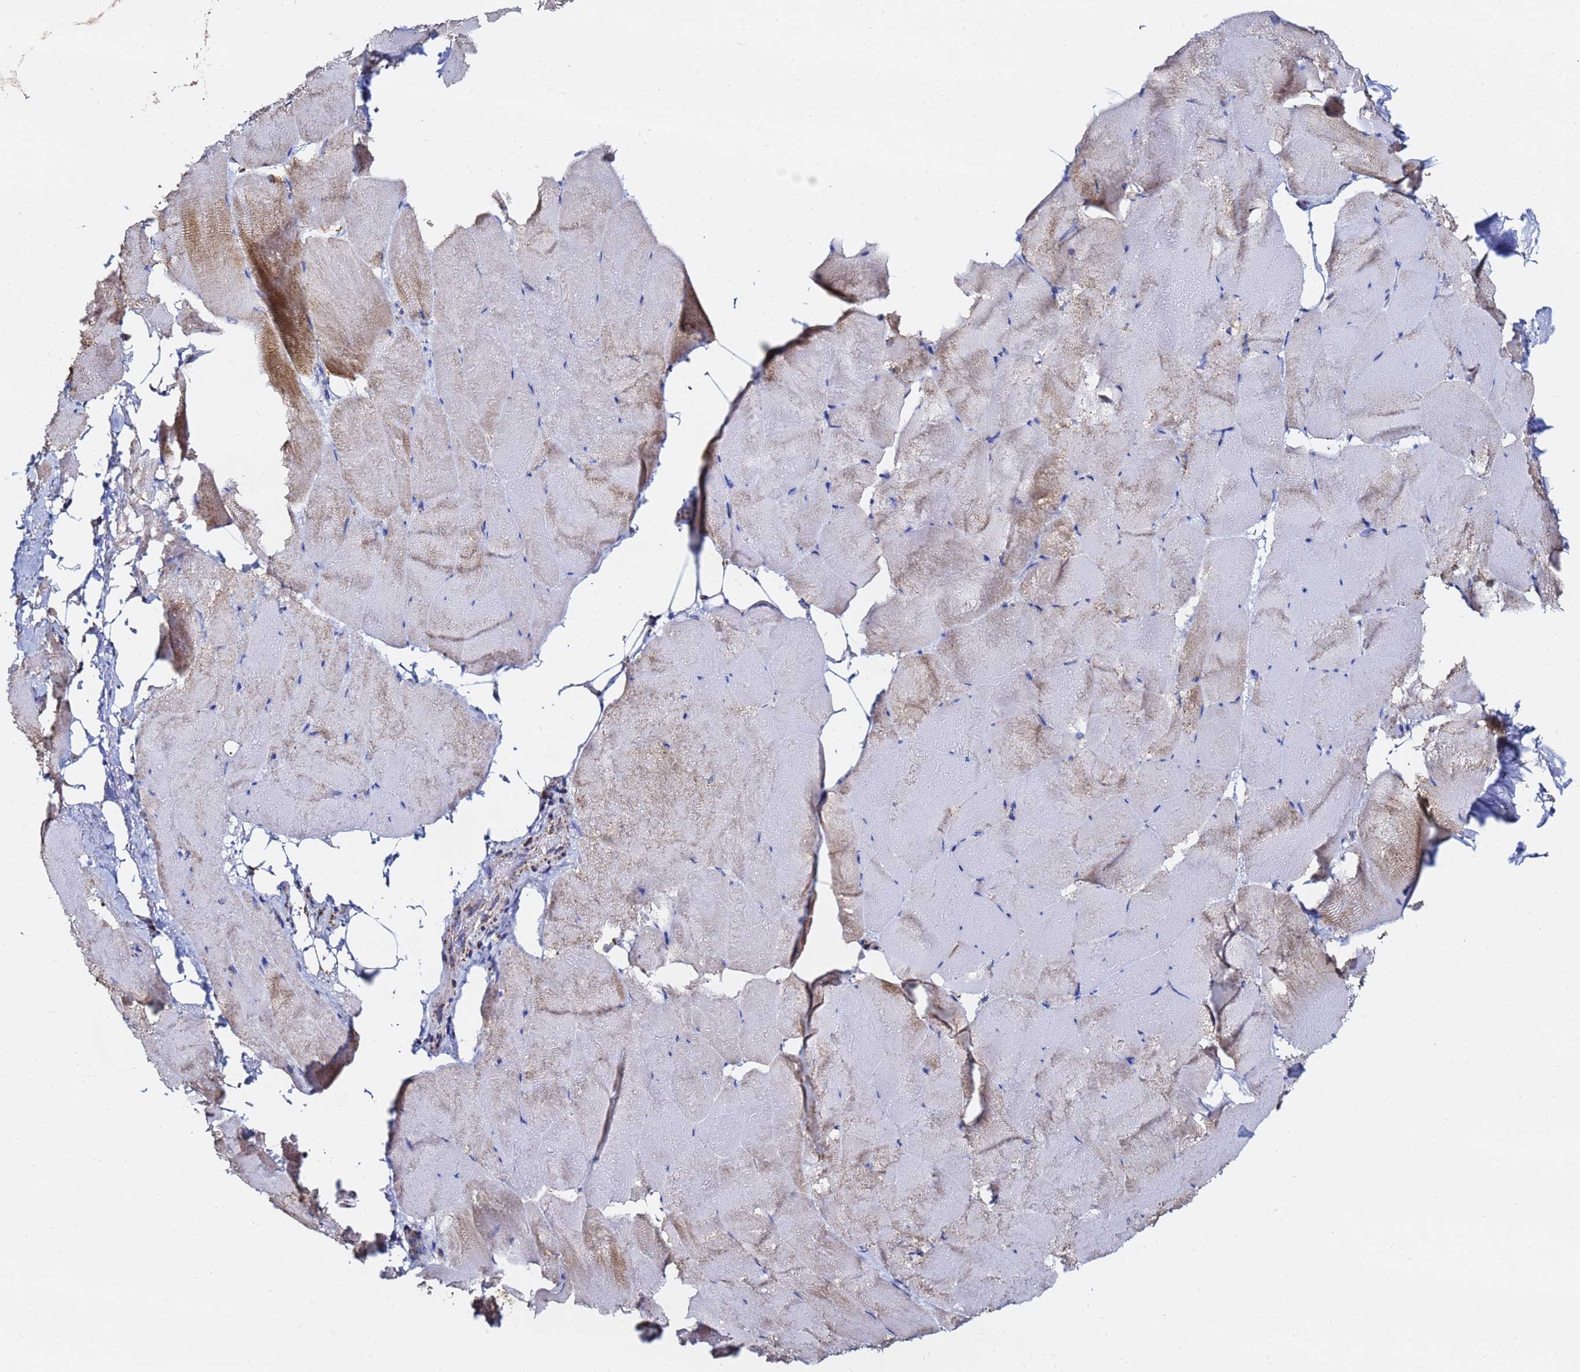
{"staining": {"intensity": "moderate", "quantity": "<25%", "location": "cytoplasmic/membranous"}, "tissue": "skeletal muscle", "cell_type": "Myocytes", "image_type": "normal", "snomed": [{"axis": "morphology", "description": "Normal tissue, NOS"}, {"axis": "topography", "description": "Skeletal muscle"}], "caption": "DAB immunohistochemical staining of normal skeletal muscle exhibits moderate cytoplasmic/membranous protein expression in about <25% of myocytes.", "gene": "PHB2", "patient": {"sex": "female", "age": 64}}